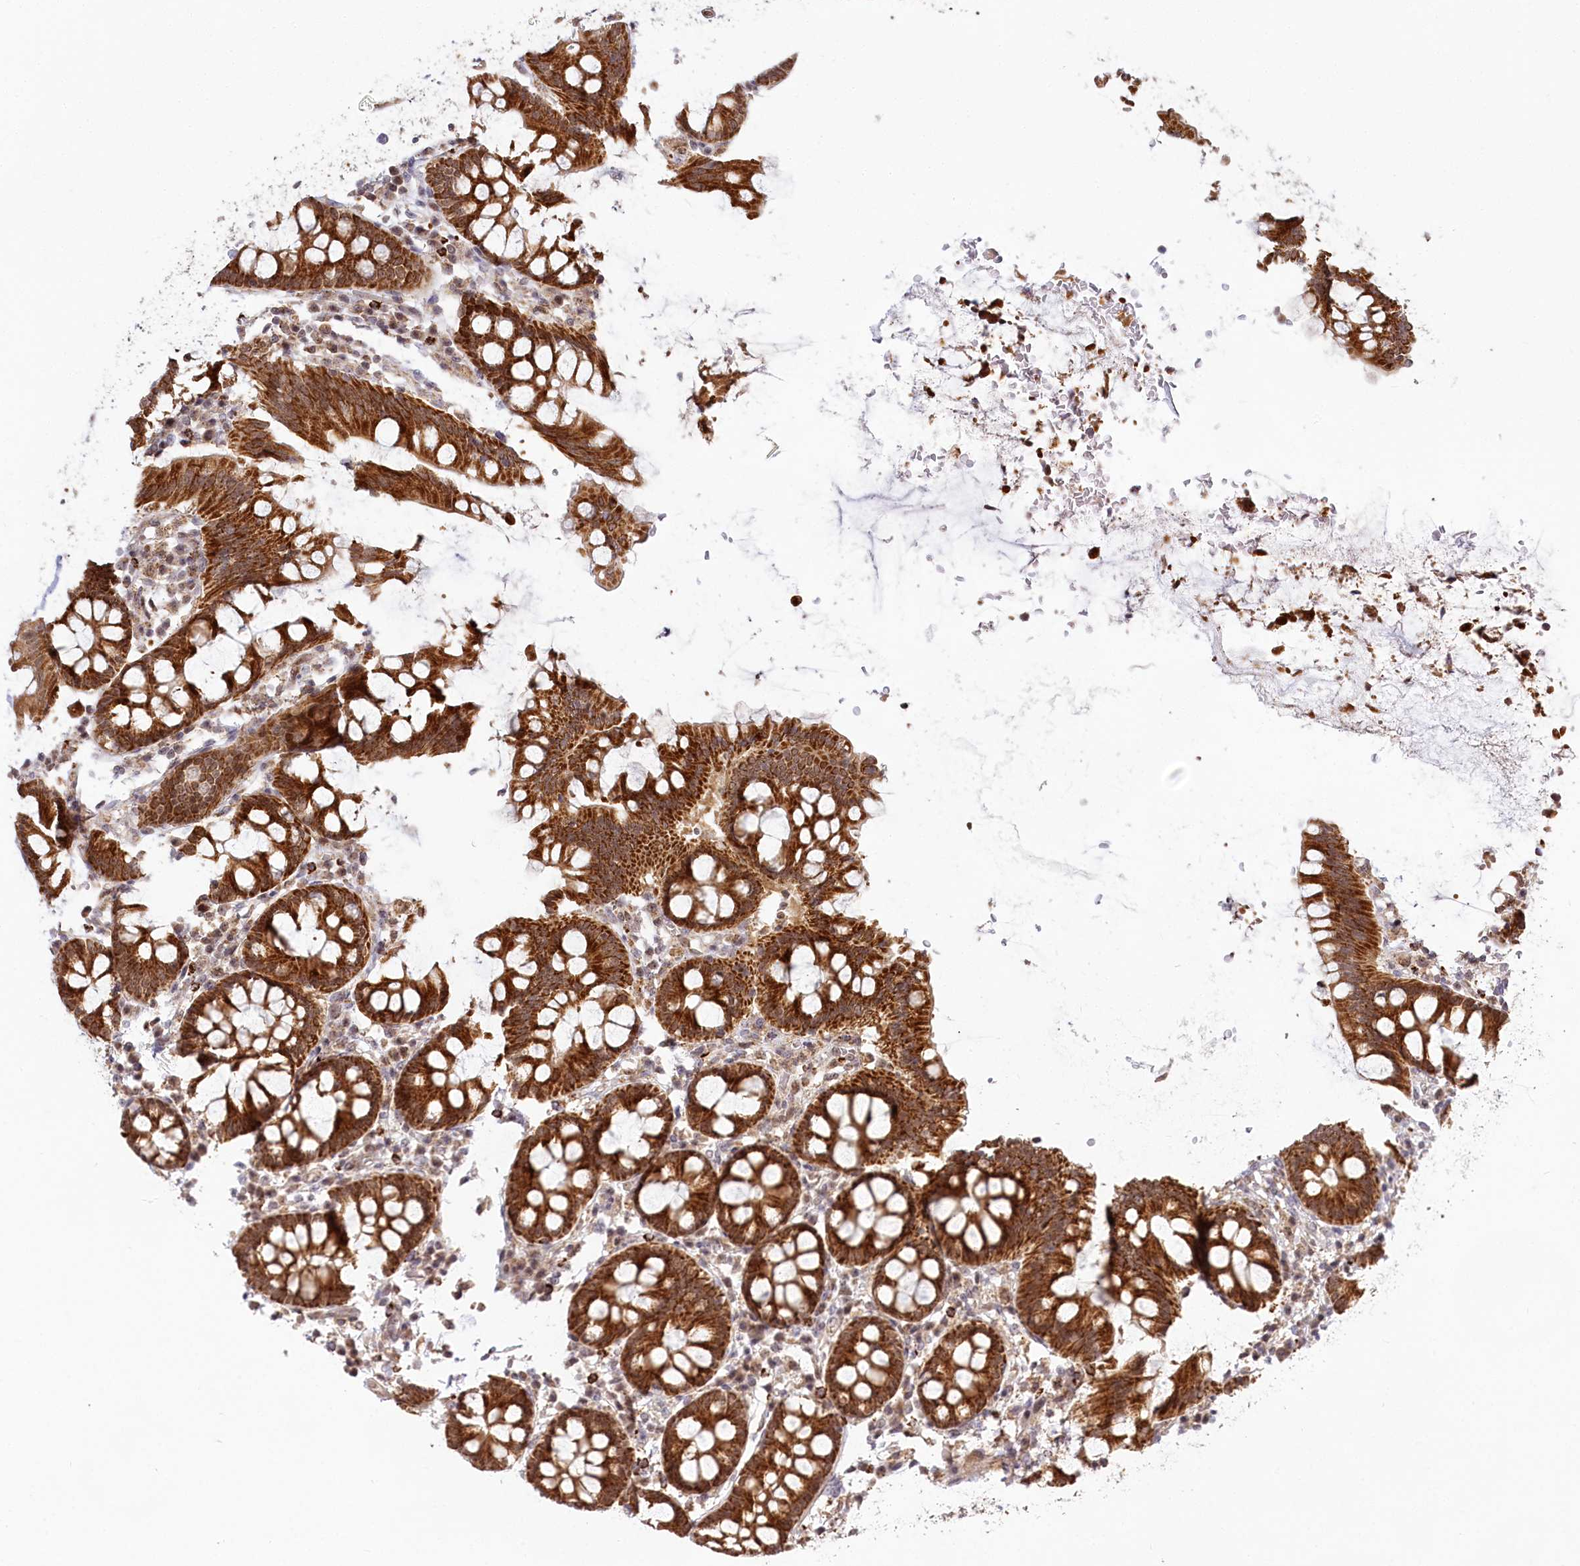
{"staining": {"intensity": "weak", "quantity": ">75%", "location": "cytoplasmic/membranous"}, "tissue": "colon", "cell_type": "Endothelial cells", "image_type": "normal", "snomed": [{"axis": "morphology", "description": "Normal tissue, NOS"}, {"axis": "topography", "description": "Colon"}], "caption": "DAB (3,3'-diaminobenzidine) immunohistochemical staining of unremarkable human colon exhibits weak cytoplasmic/membranous protein positivity in approximately >75% of endothelial cells. Nuclei are stained in blue.", "gene": "RTN4IP1", "patient": {"sex": "female", "age": 79}}